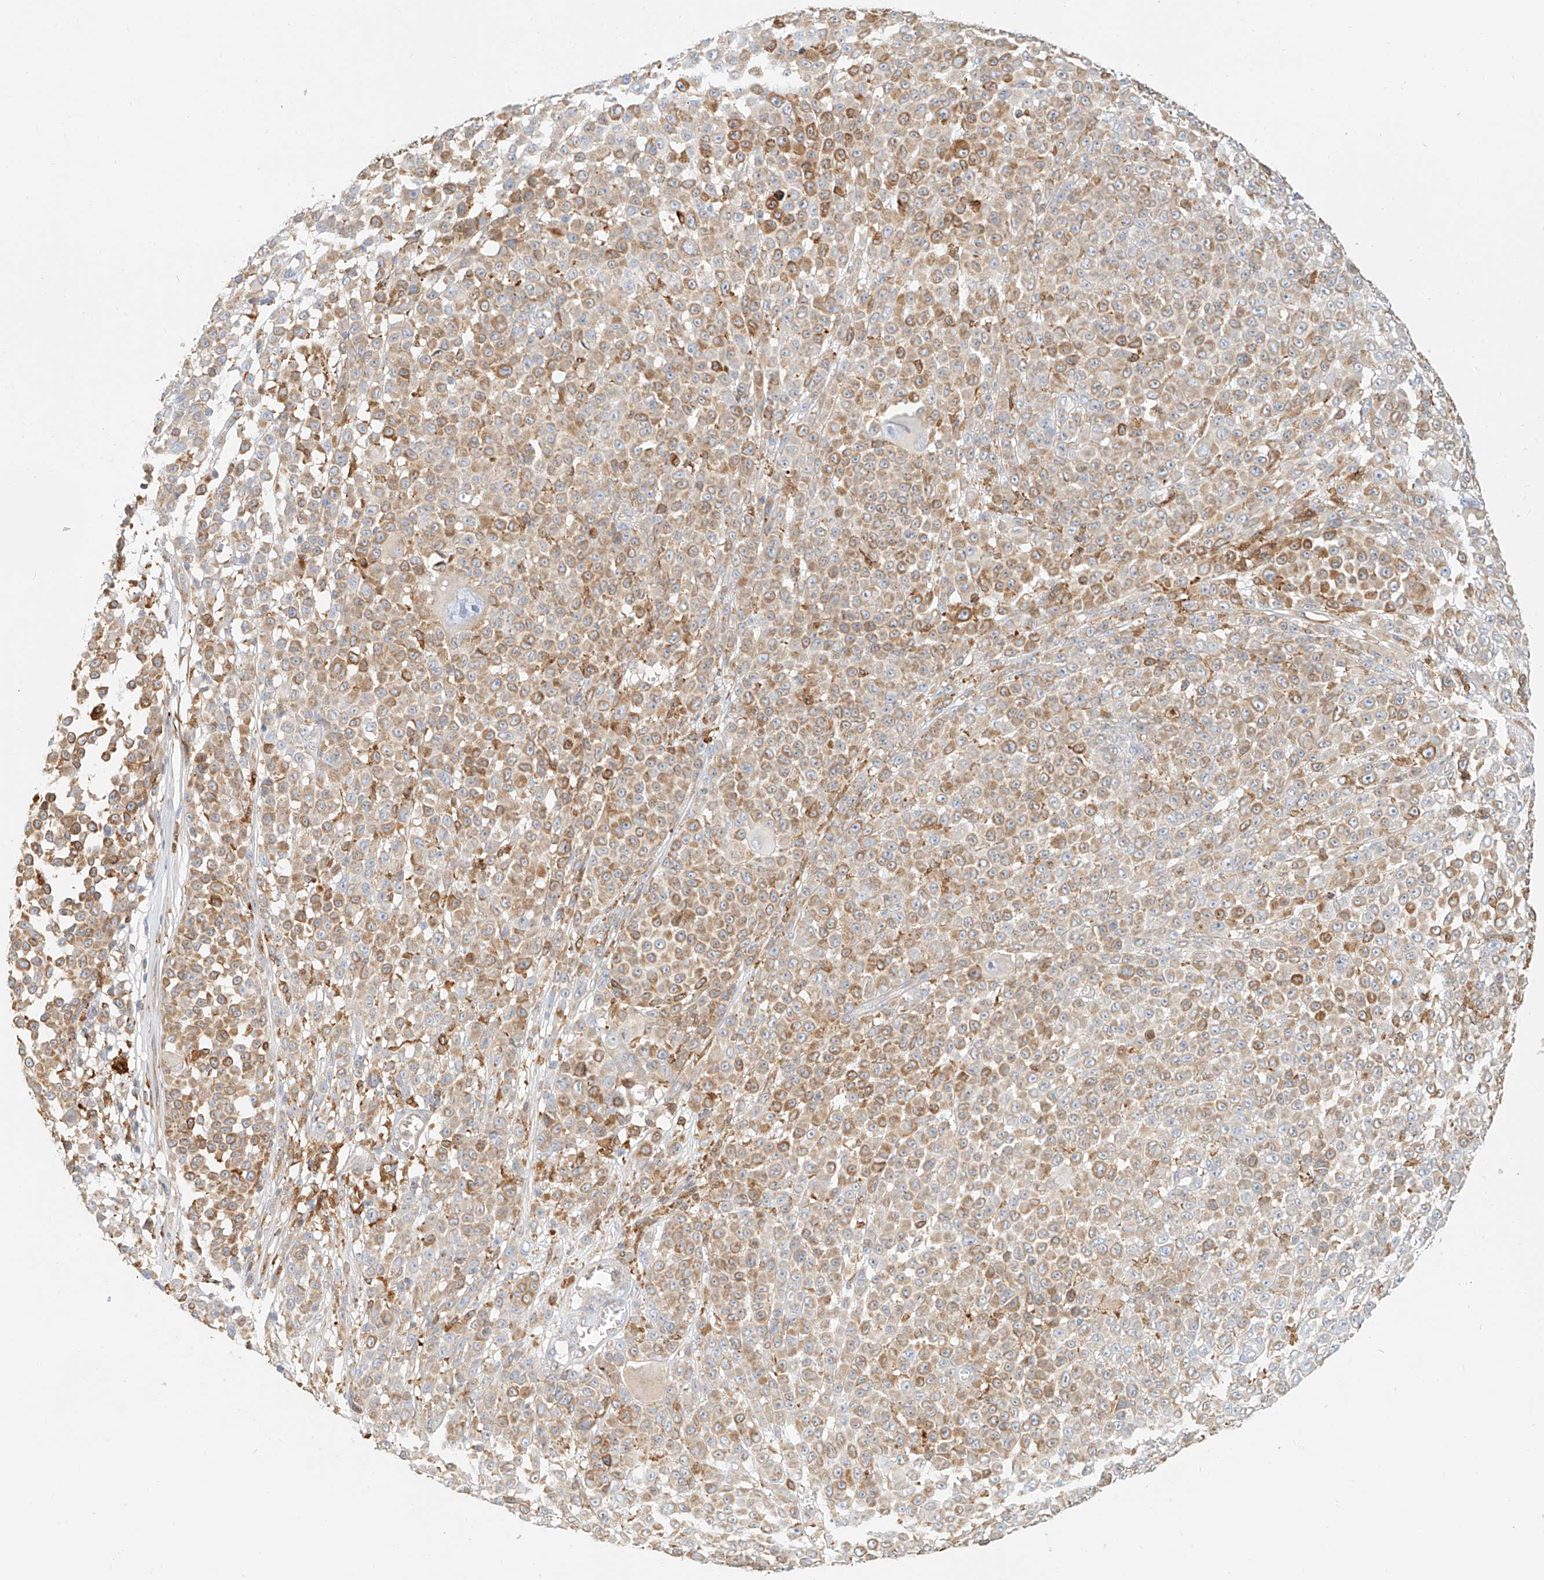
{"staining": {"intensity": "moderate", "quantity": ">75%", "location": "cytoplasmic/membranous"}, "tissue": "melanoma", "cell_type": "Tumor cells", "image_type": "cancer", "snomed": [{"axis": "morphology", "description": "Malignant melanoma, NOS"}, {"axis": "topography", "description": "Skin"}], "caption": "This image exhibits malignant melanoma stained with immunohistochemistry (IHC) to label a protein in brown. The cytoplasmic/membranous of tumor cells show moderate positivity for the protein. Nuclei are counter-stained blue.", "gene": "DHRS7", "patient": {"sex": "female", "age": 94}}